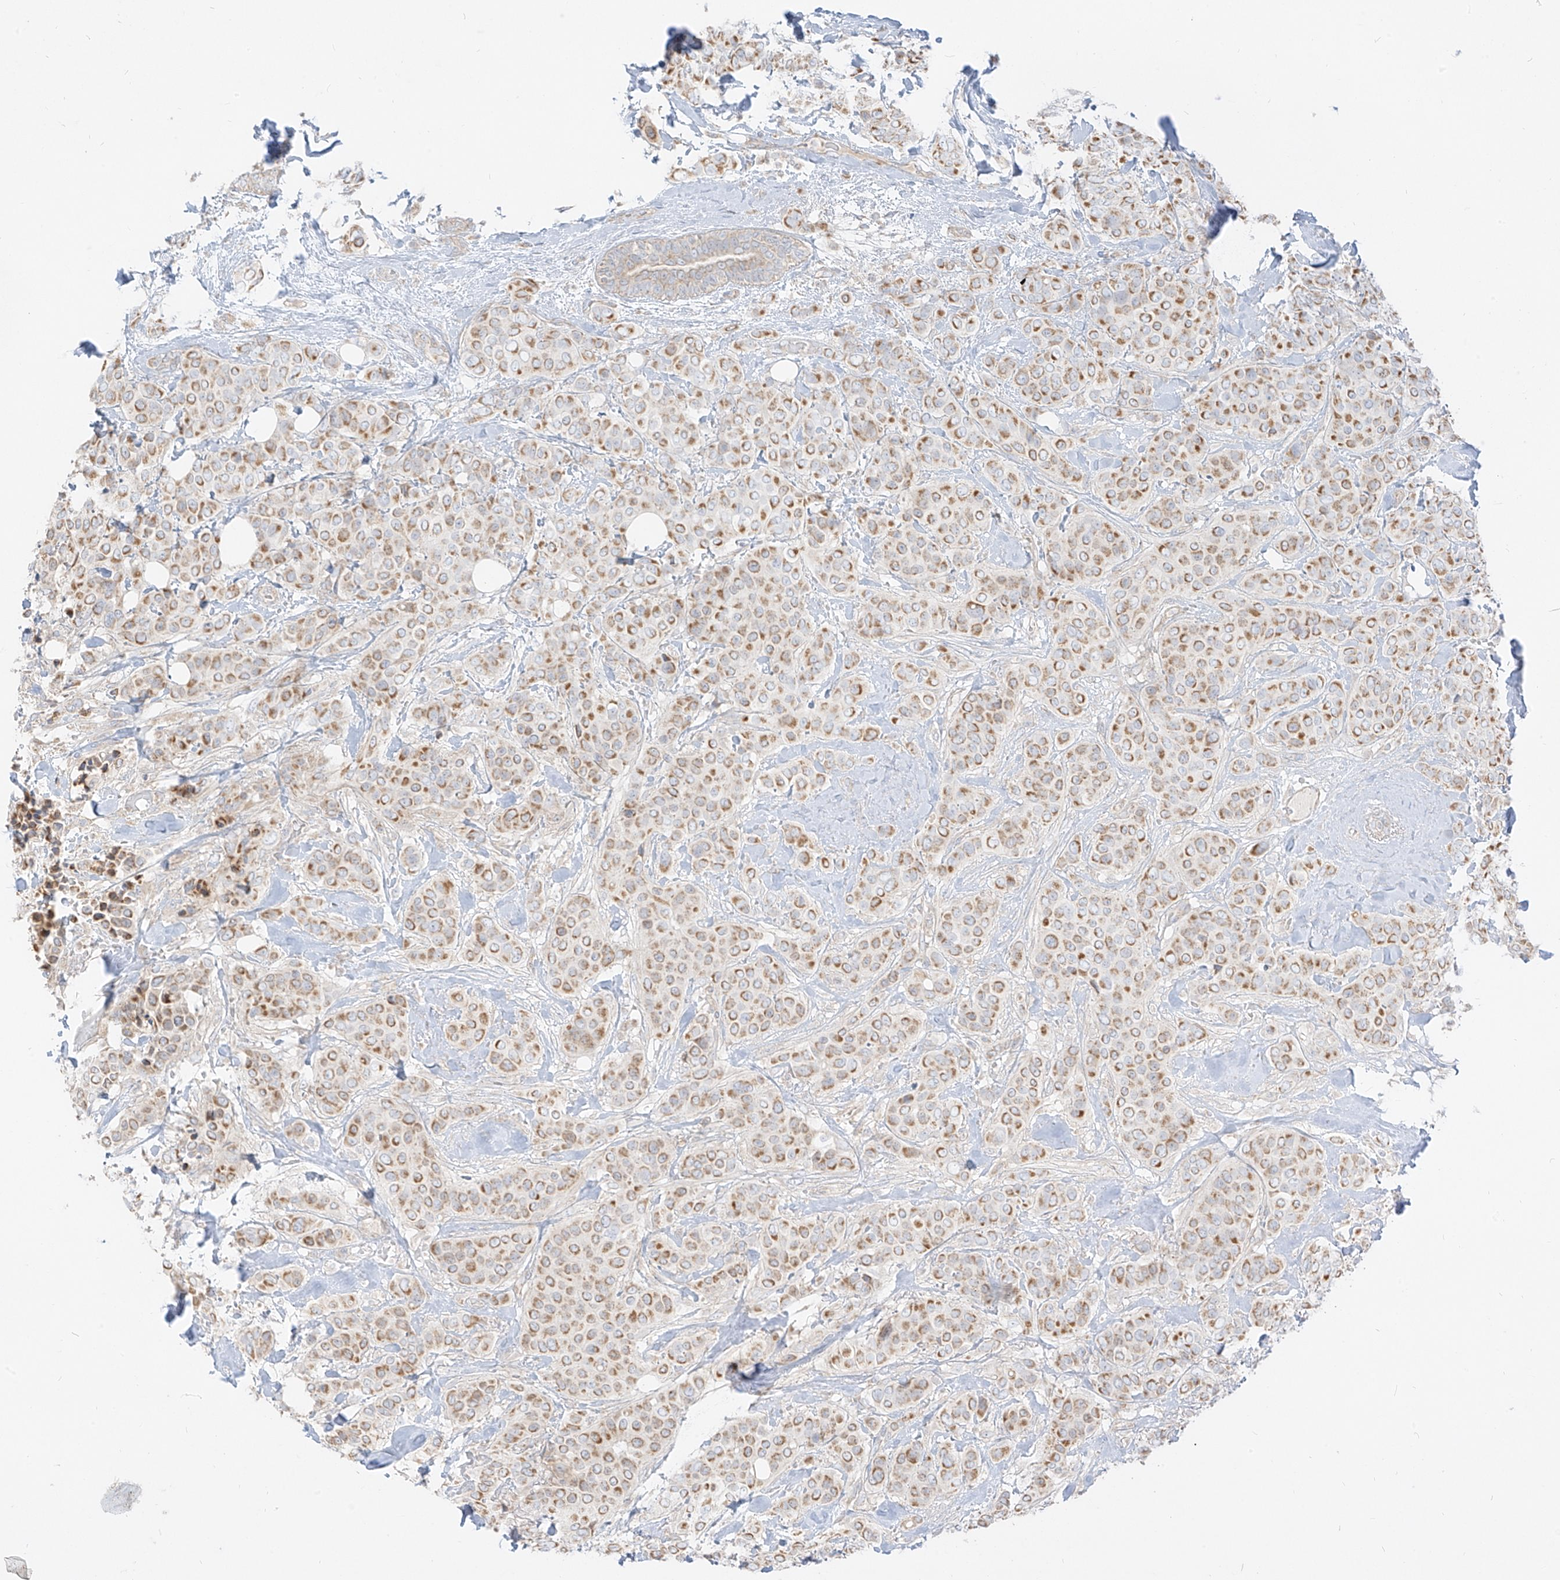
{"staining": {"intensity": "moderate", "quantity": ">75%", "location": "cytoplasmic/membranous"}, "tissue": "breast cancer", "cell_type": "Tumor cells", "image_type": "cancer", "snomed": [{"axis": "morphology", "description": "Lobular carcinoma"}, {"axis": "topography", "description": "Breast"}], "caption": "Lobular carcinoma (breast) stained for a protein (brown) demonstrates moderate cytoplasmic/membranous positive positivity in approximately >75% of tumor cells.", "gene": "ZIM3", "patient": {"sex": "female", "age": 51}}